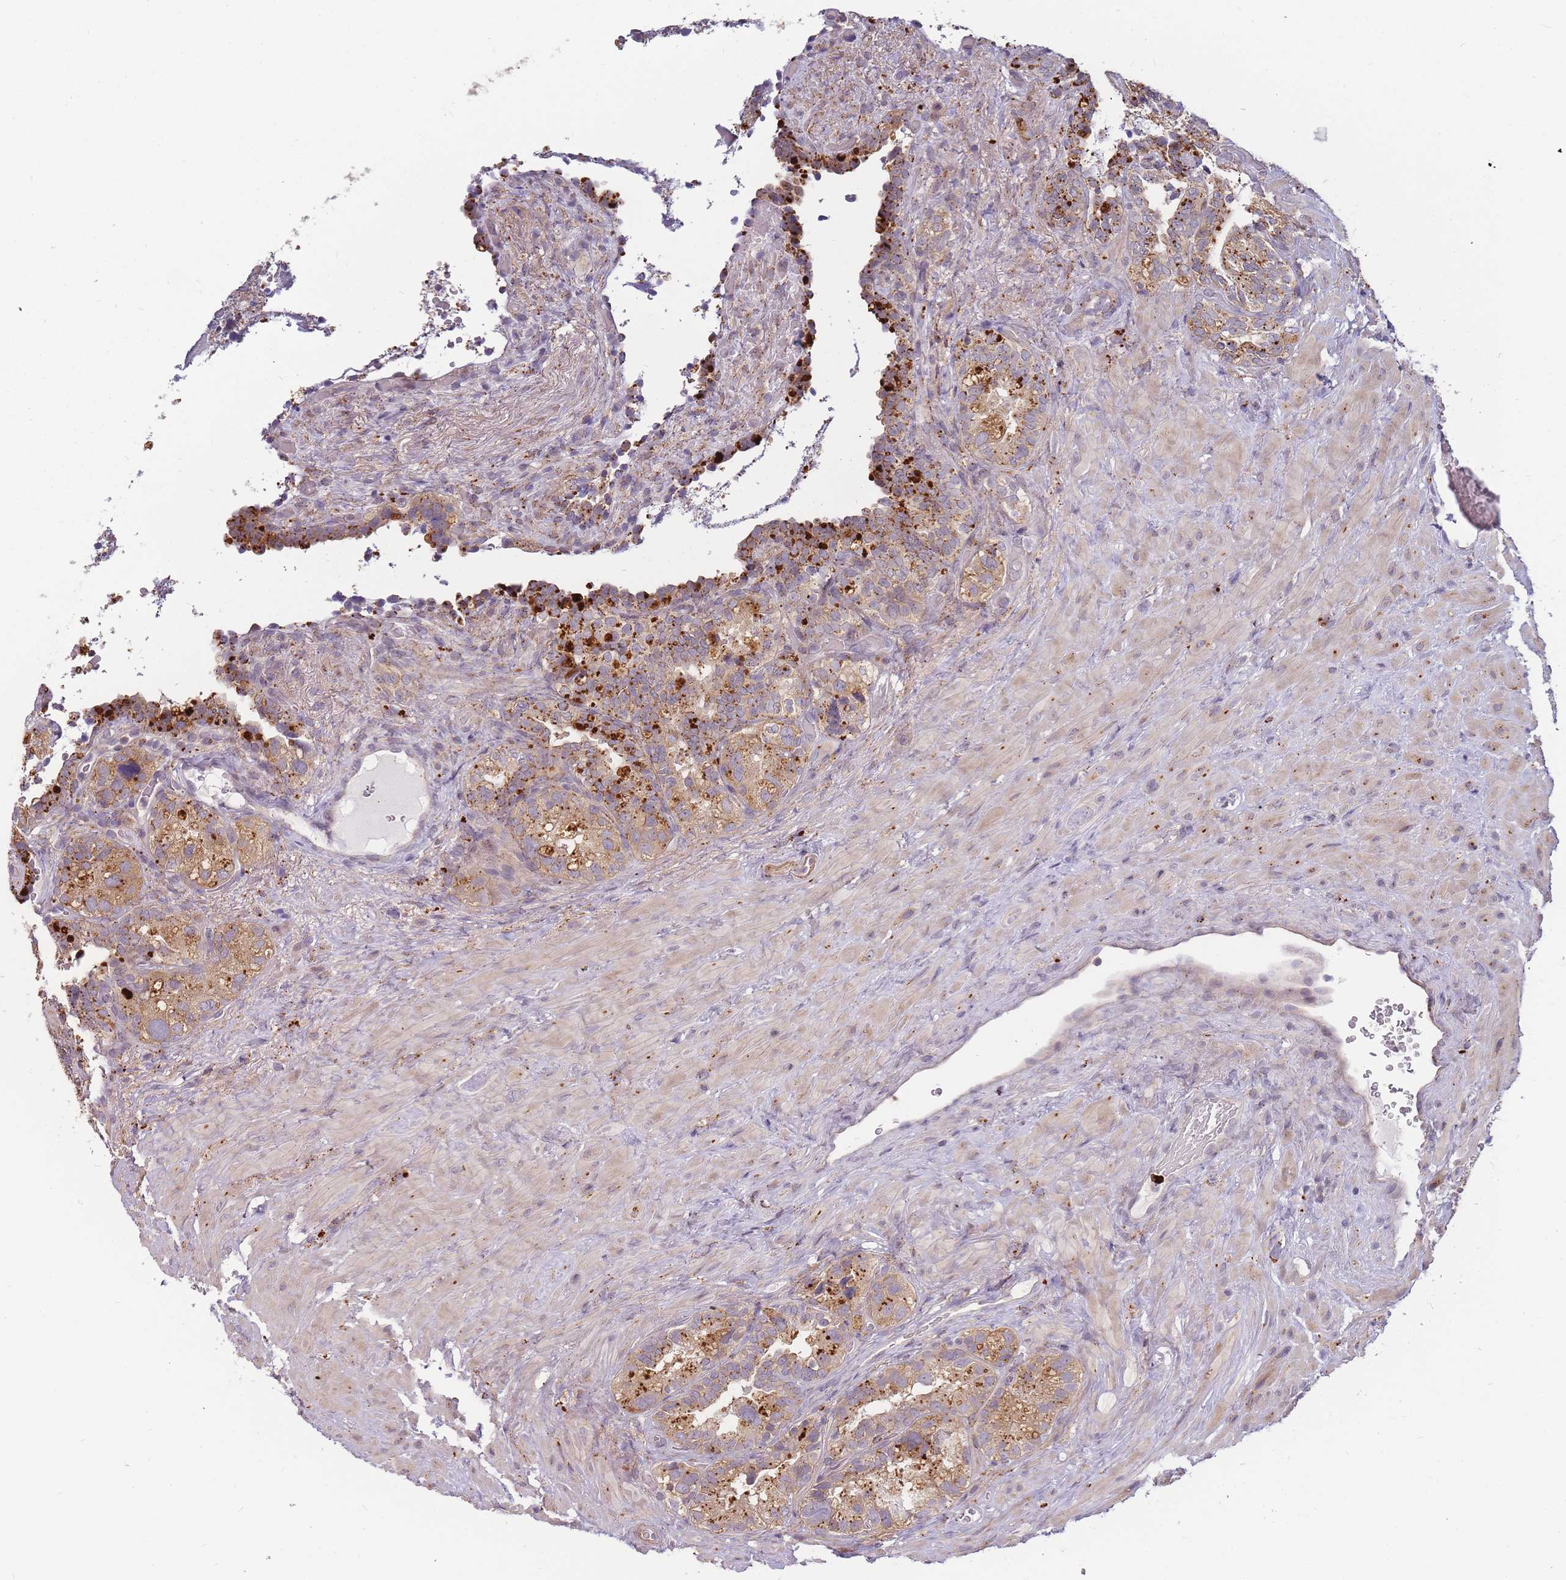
{"staining": {"intensity": "moderate", "quantity": ">75%", "location": "cytoplasmic/membranous"}, "tissue": "seminal vesicle", "cell_type": "Glandular cells", "image_type": "normal", "snomed": [{"axis": "morphology", "description": "Normal tissue, NOS"}, {"axis": "topography", "description": "Seminal veicle"}, {"axis": "topography", "description": "Peripheral nerve tissue"}], "caption": "Immunohistochemistry (IHC) micrograph of normal seminal vesicle stained for a protein (brown), which reveals medium levels of moderate cytoplasmic/membranous expression in about >75% of glandular cells.", "gene": "ATG5", "patient": {"sex": "male", "age": 67}}